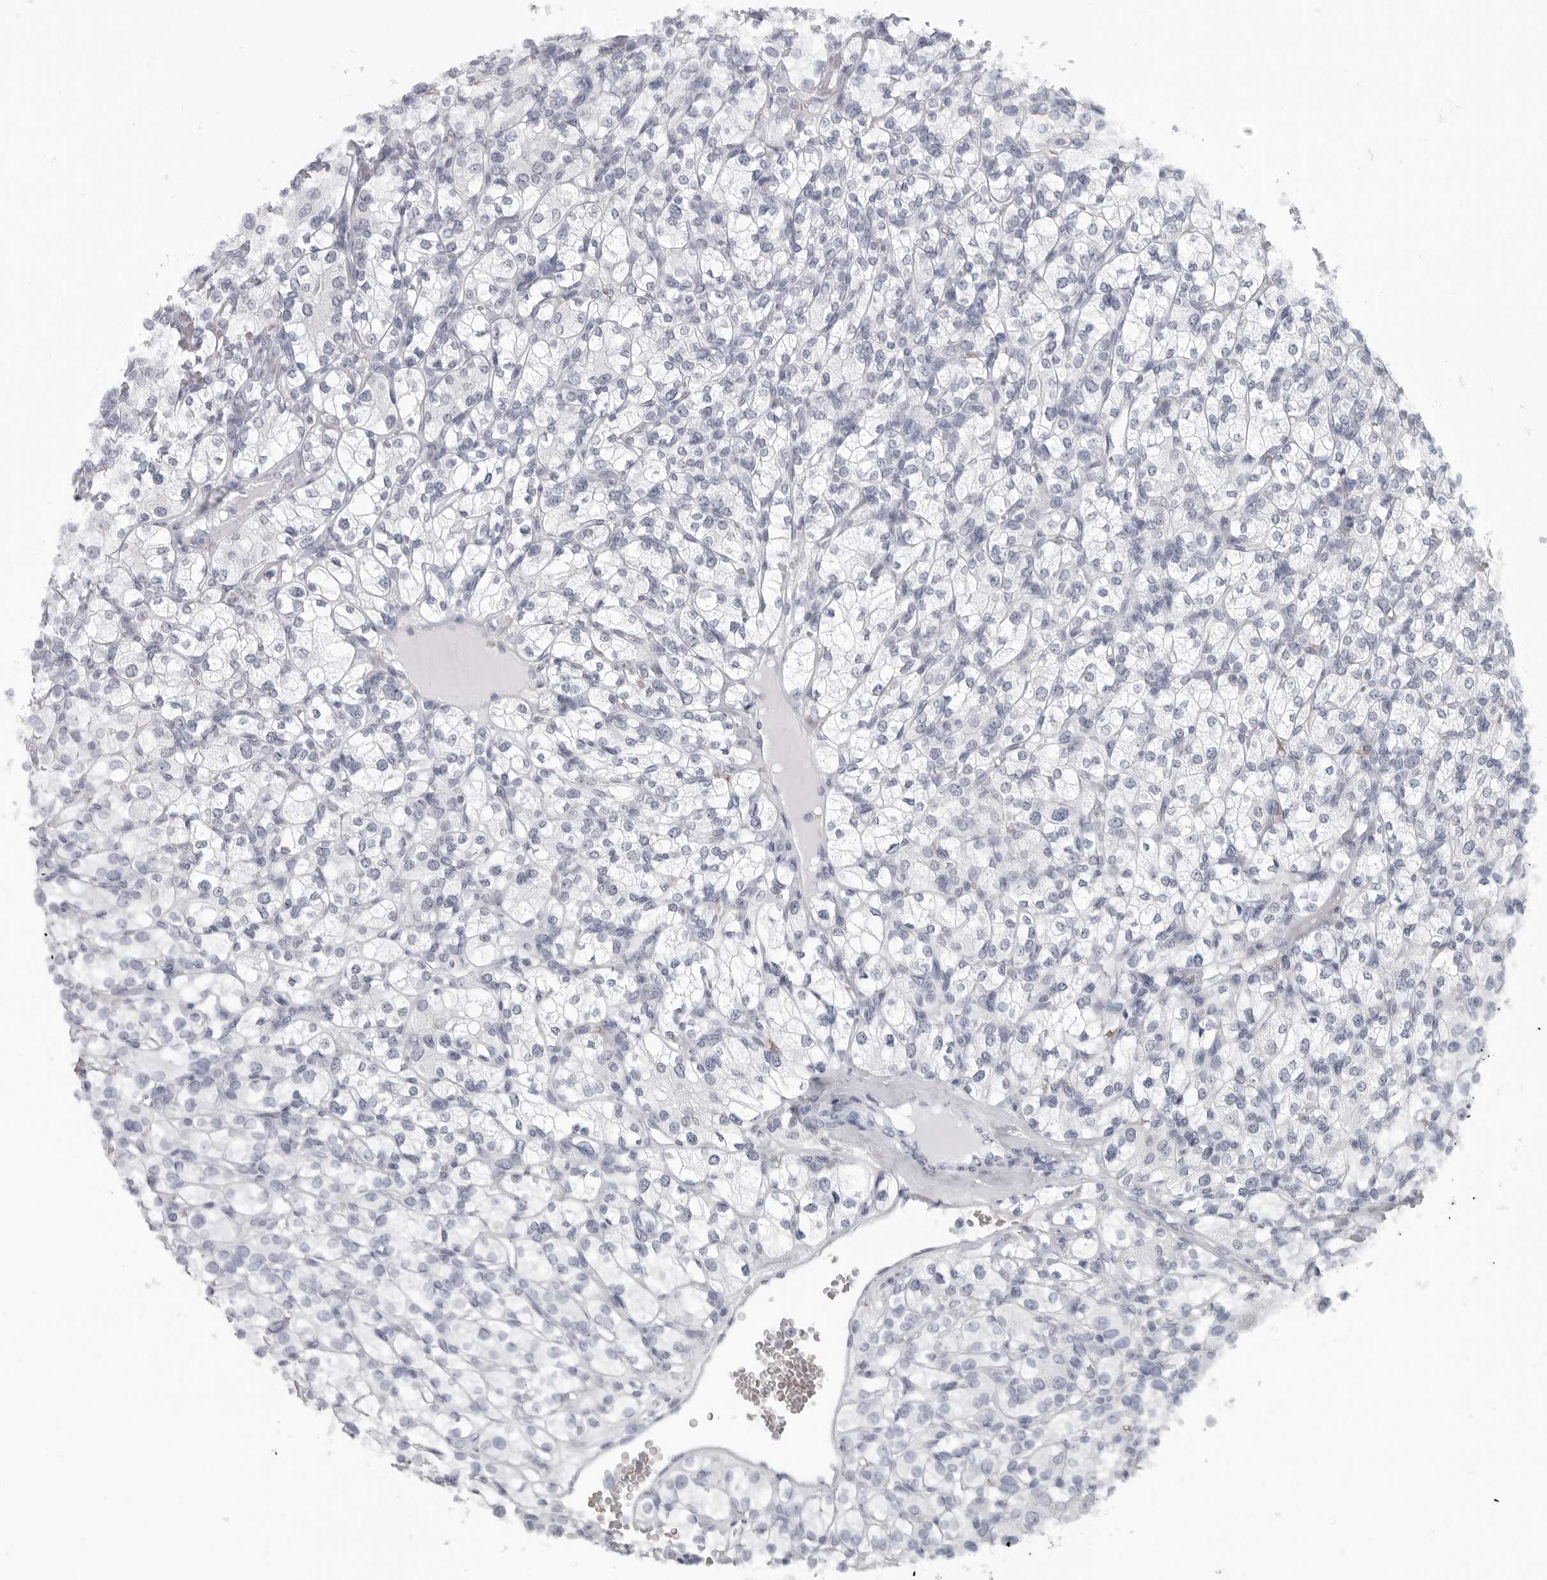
{"staining": {"intensity": "negative", "quantity": "none", "location": "none"}, "tissue": "renal cancer", "cell_type": "Tumor cells", "image_type": "cancer", "snomed": [{"axis": "morphology", "description": "Adenocarcinoma, NOS"}, {"axis": "topography", "description": "Kidney"}], "caption": "Renal cancer (adenocarcinoma) was stained to show a protein in brown. There is no significant positivity in tumor cells.", "gene": "EPB41", "patient": {"sex": "male", "age": 77}}